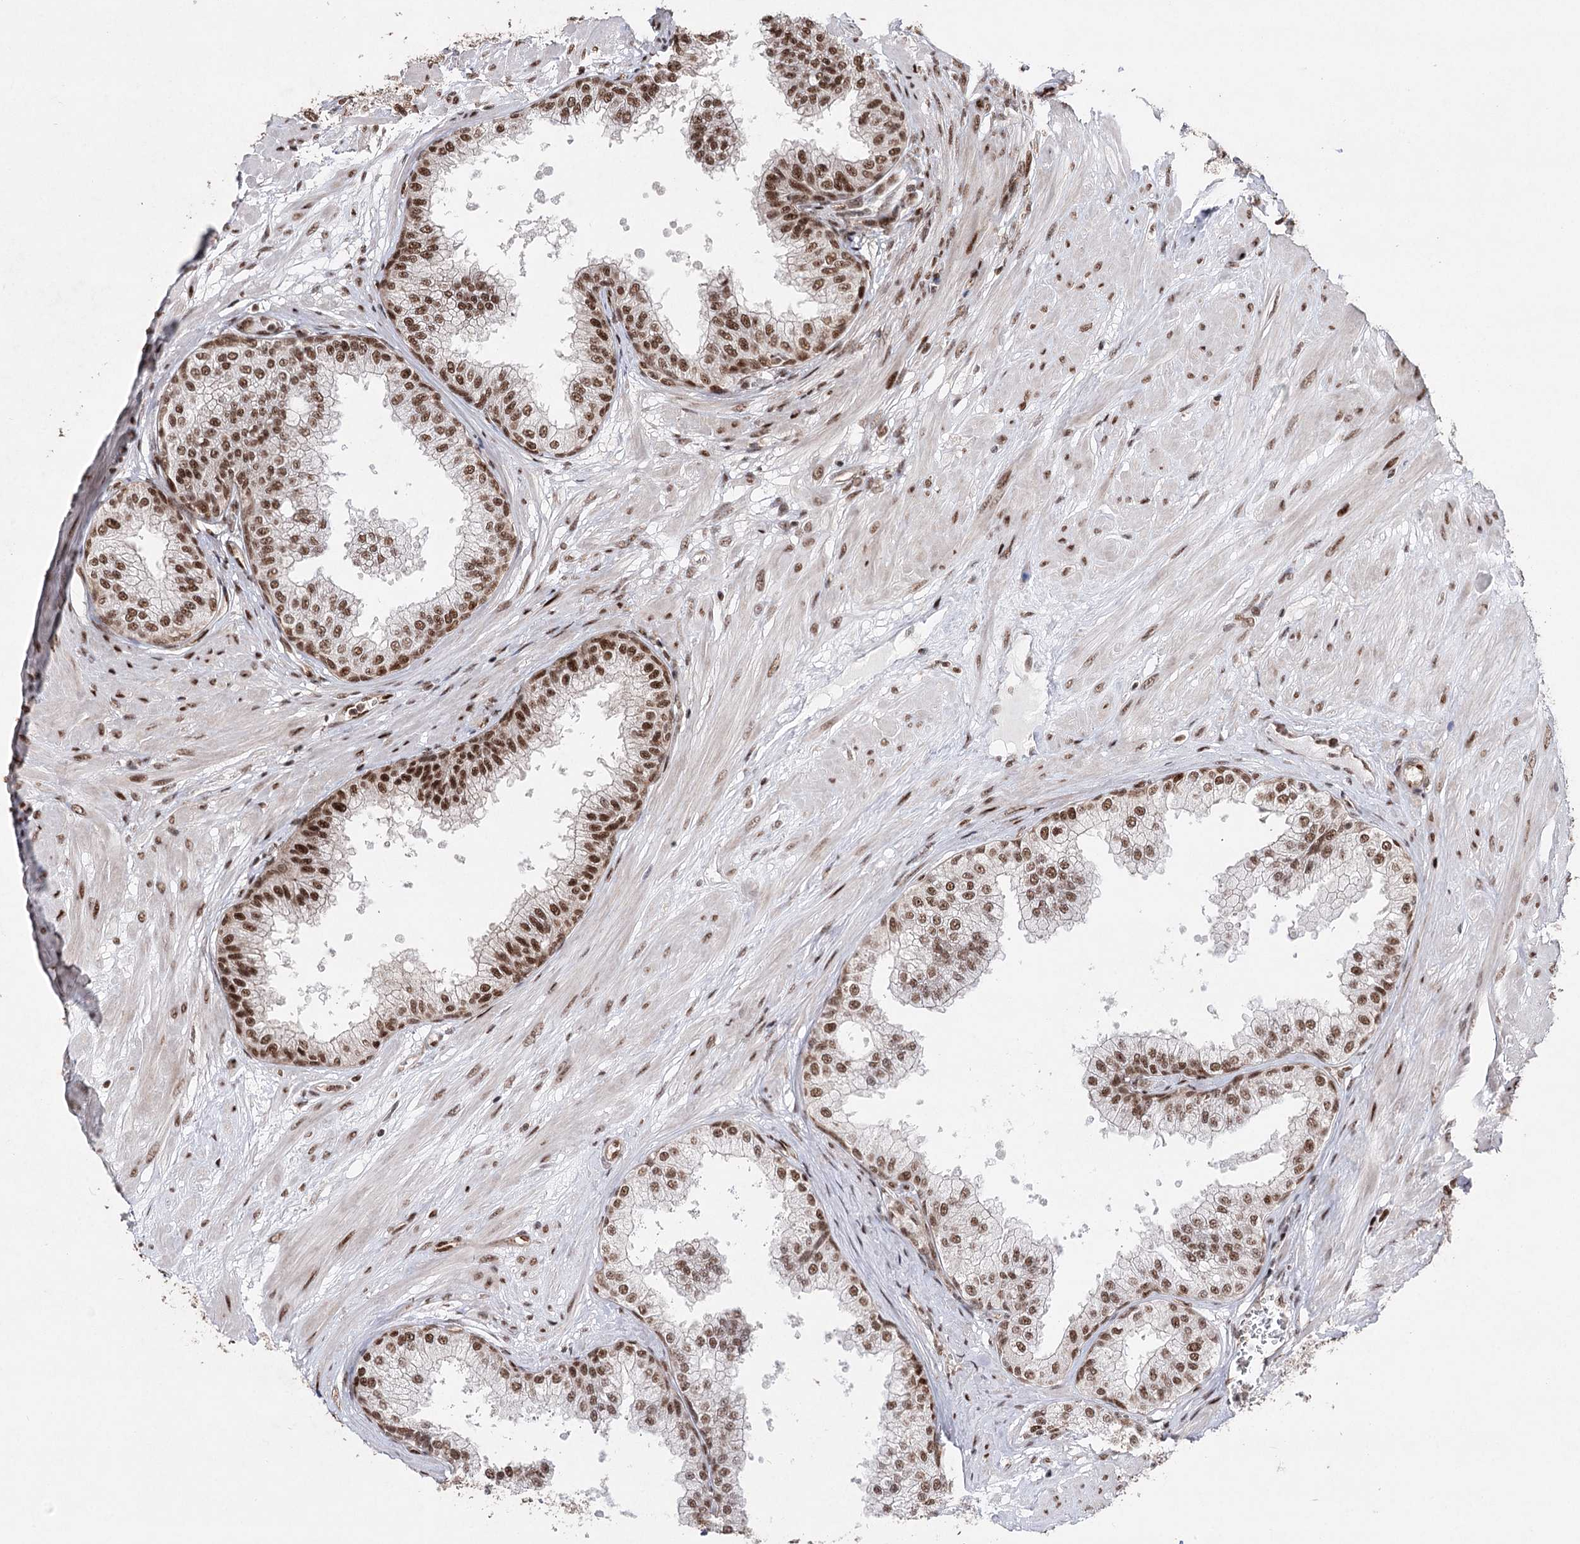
{"staining": {"intensity": "strong", "quantity": ">75%", "location": "nuclear"}, "tissue": "prostate", "cell_type": "Glandular cells", "image_type": "normal", "snomed": [{"axis": "morphology", "description": "Normal tissue, NOS"}, {"axis": "topography", "description": "Prostate"}], "caption": "A histopathology image showing strong nuclear expression in approximately >75% of glandular cells in normal prostate, as visualized by brown immunohistochemical staining.", "gene": "PDCD4", "patient": {"sex": "male", "age": 60}}